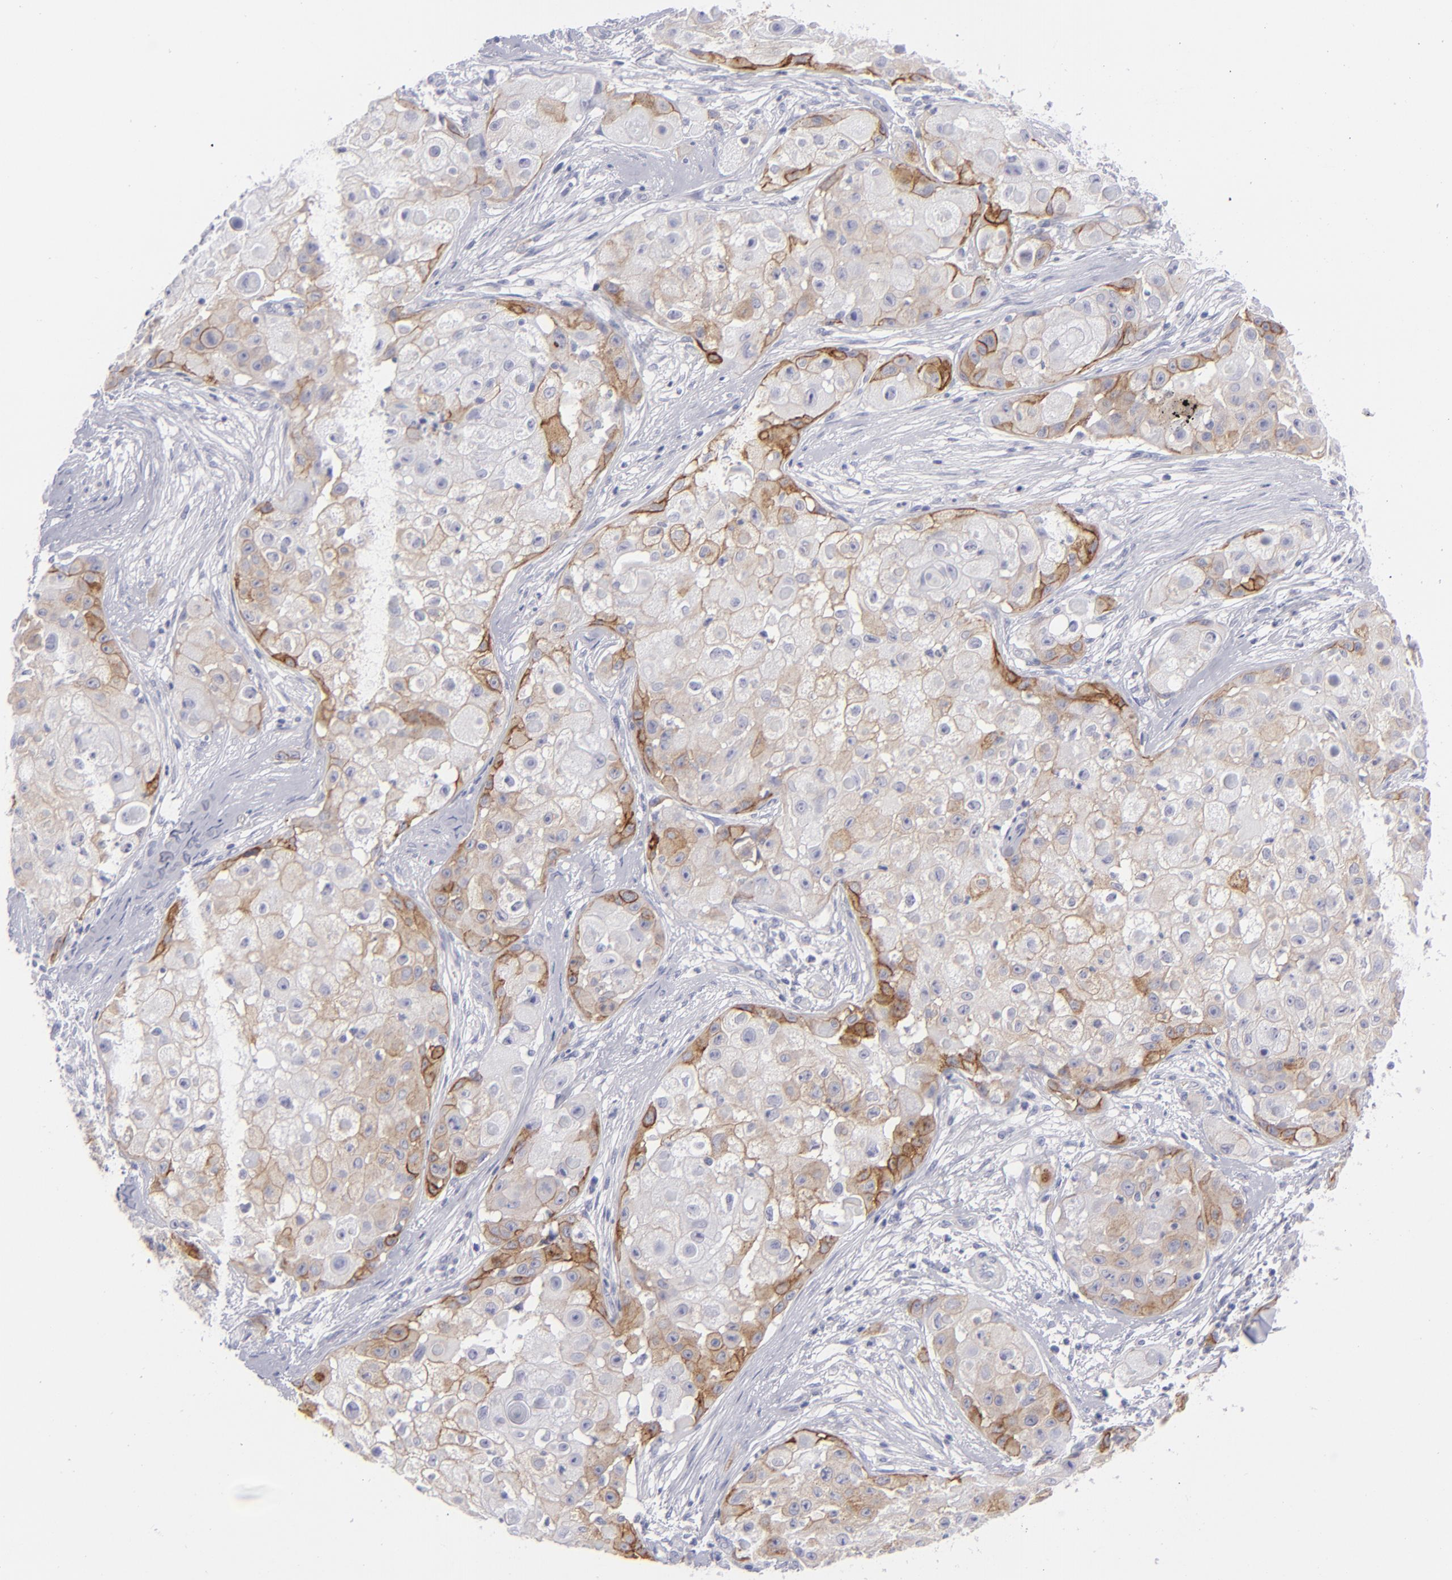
{"staining": {"intensity": "moderate", "quantity": "25%-75%", "location": "cytoplasmic/membranous"}, "tissue": "skin cancer", "cell_type": "Tumor cells", "image_type": "cancer", "snomed": [{"axis": "morphology", "description": "Squamous cell carcinoma, NOS"}, {"axis": "topography", "description": "Skin"}], "caption": "DAB immunohistochemical staining of human skin cancer (squamous cell carcinoma) demonstrates moderate cytoplasmic/membranous protein staining in about 25%-75% of tumor cells. The staining was performed using DAB (3,3'-diaminobenzidine), with brown indicating positive protein expression. Nuclei are stained blue with hematoxylin.", "gene": "ITGB4", "patient": {"sex": "female", "age": 57}}